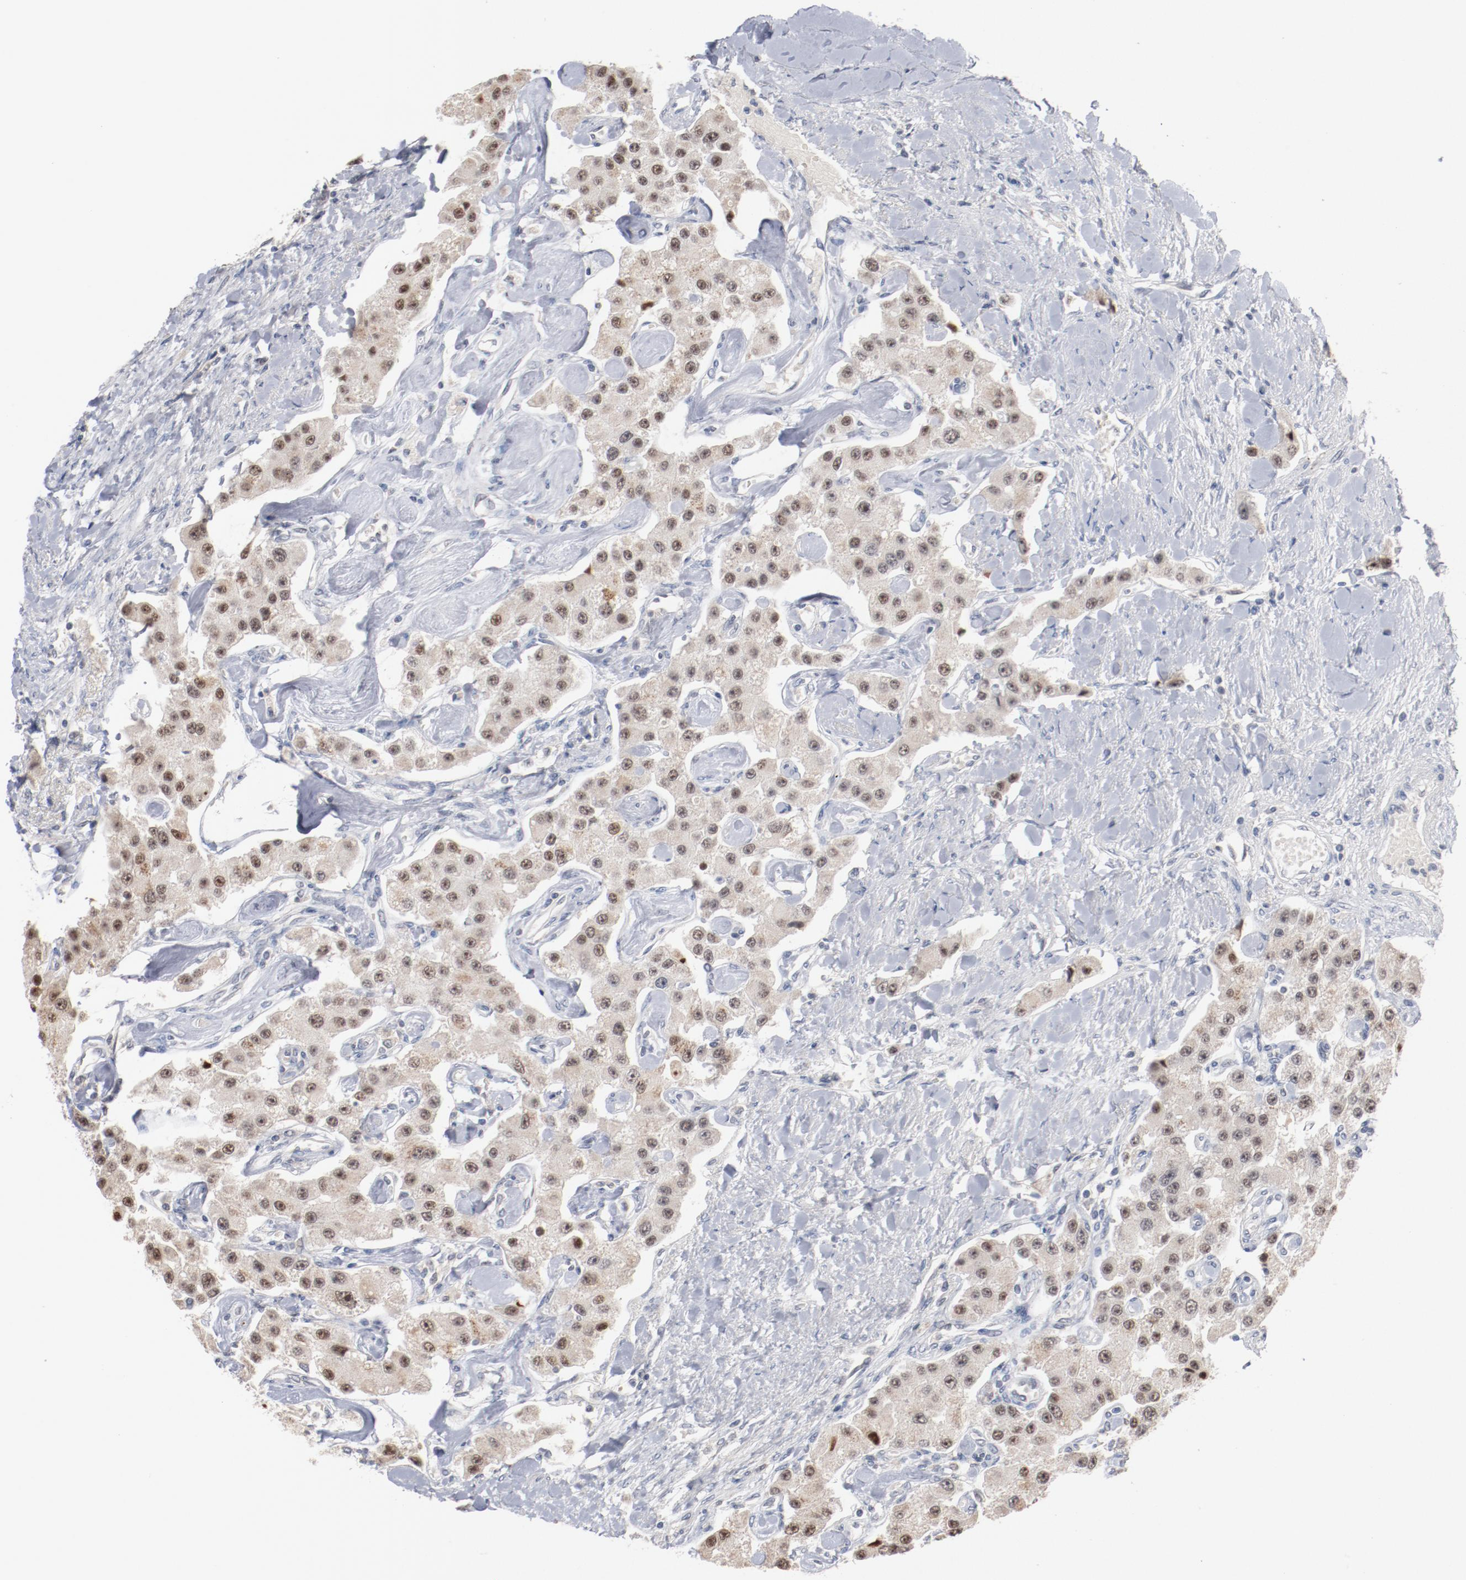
{"staining": {"intensity": "weak", "quantity": "25%-75%", "location": "nuclear"}, "tissue": "carcinoid", "cell_type": "Tumor cells", "image_type": "cancer", "snomed": [{"axis": "morphology", "description": "Carcinoid, malignant, NOS"}, {"axis": "topography", "description": "Pancreas"}], "caption": "Carcinoid stained for a protein demonstrates weak nuclear positivity in tumor cells. Nuclei are stained in blue.", "gene": "ERICH1", "patient": {"sex": "male", "age": 41}}